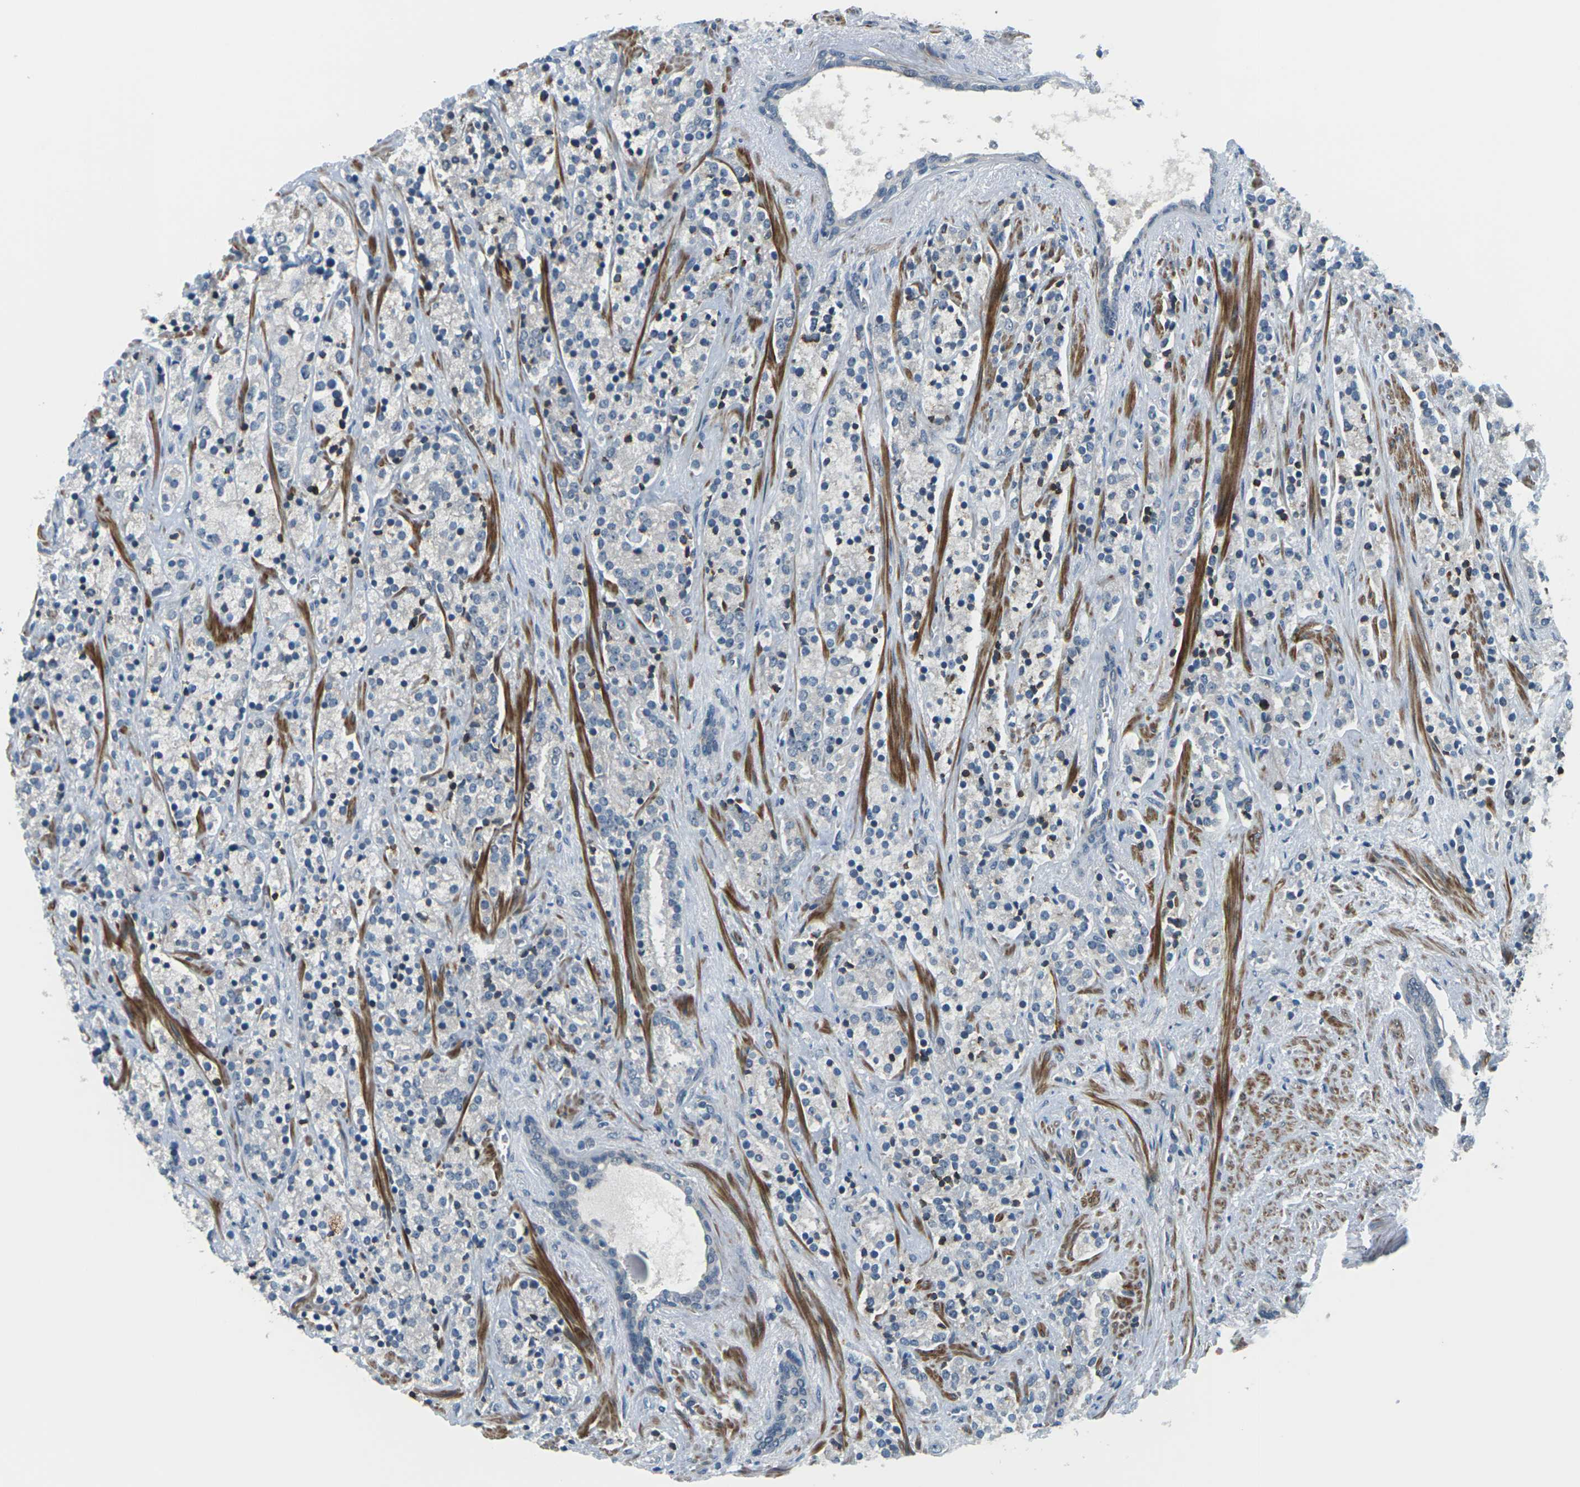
{"staining": {"intensity": "negative", "quantity": "none", "location": "none"}, "tissue": "prostate cancer", "cell_type": "Tumor cells", "image_type": "cancer", "snomed": [{"axis": "morphology", "description": "Adenocarcinoma, High grade"}, {"axis": "topography", "description": "Prostate"}], "caption": "High-grade adenocarcinoma (prostate) was stained to show a protein in brown. There is no significant expression in tumor cells.", "gene": "SLC13A3", "patient": {"sex": "male", "age": 71}}